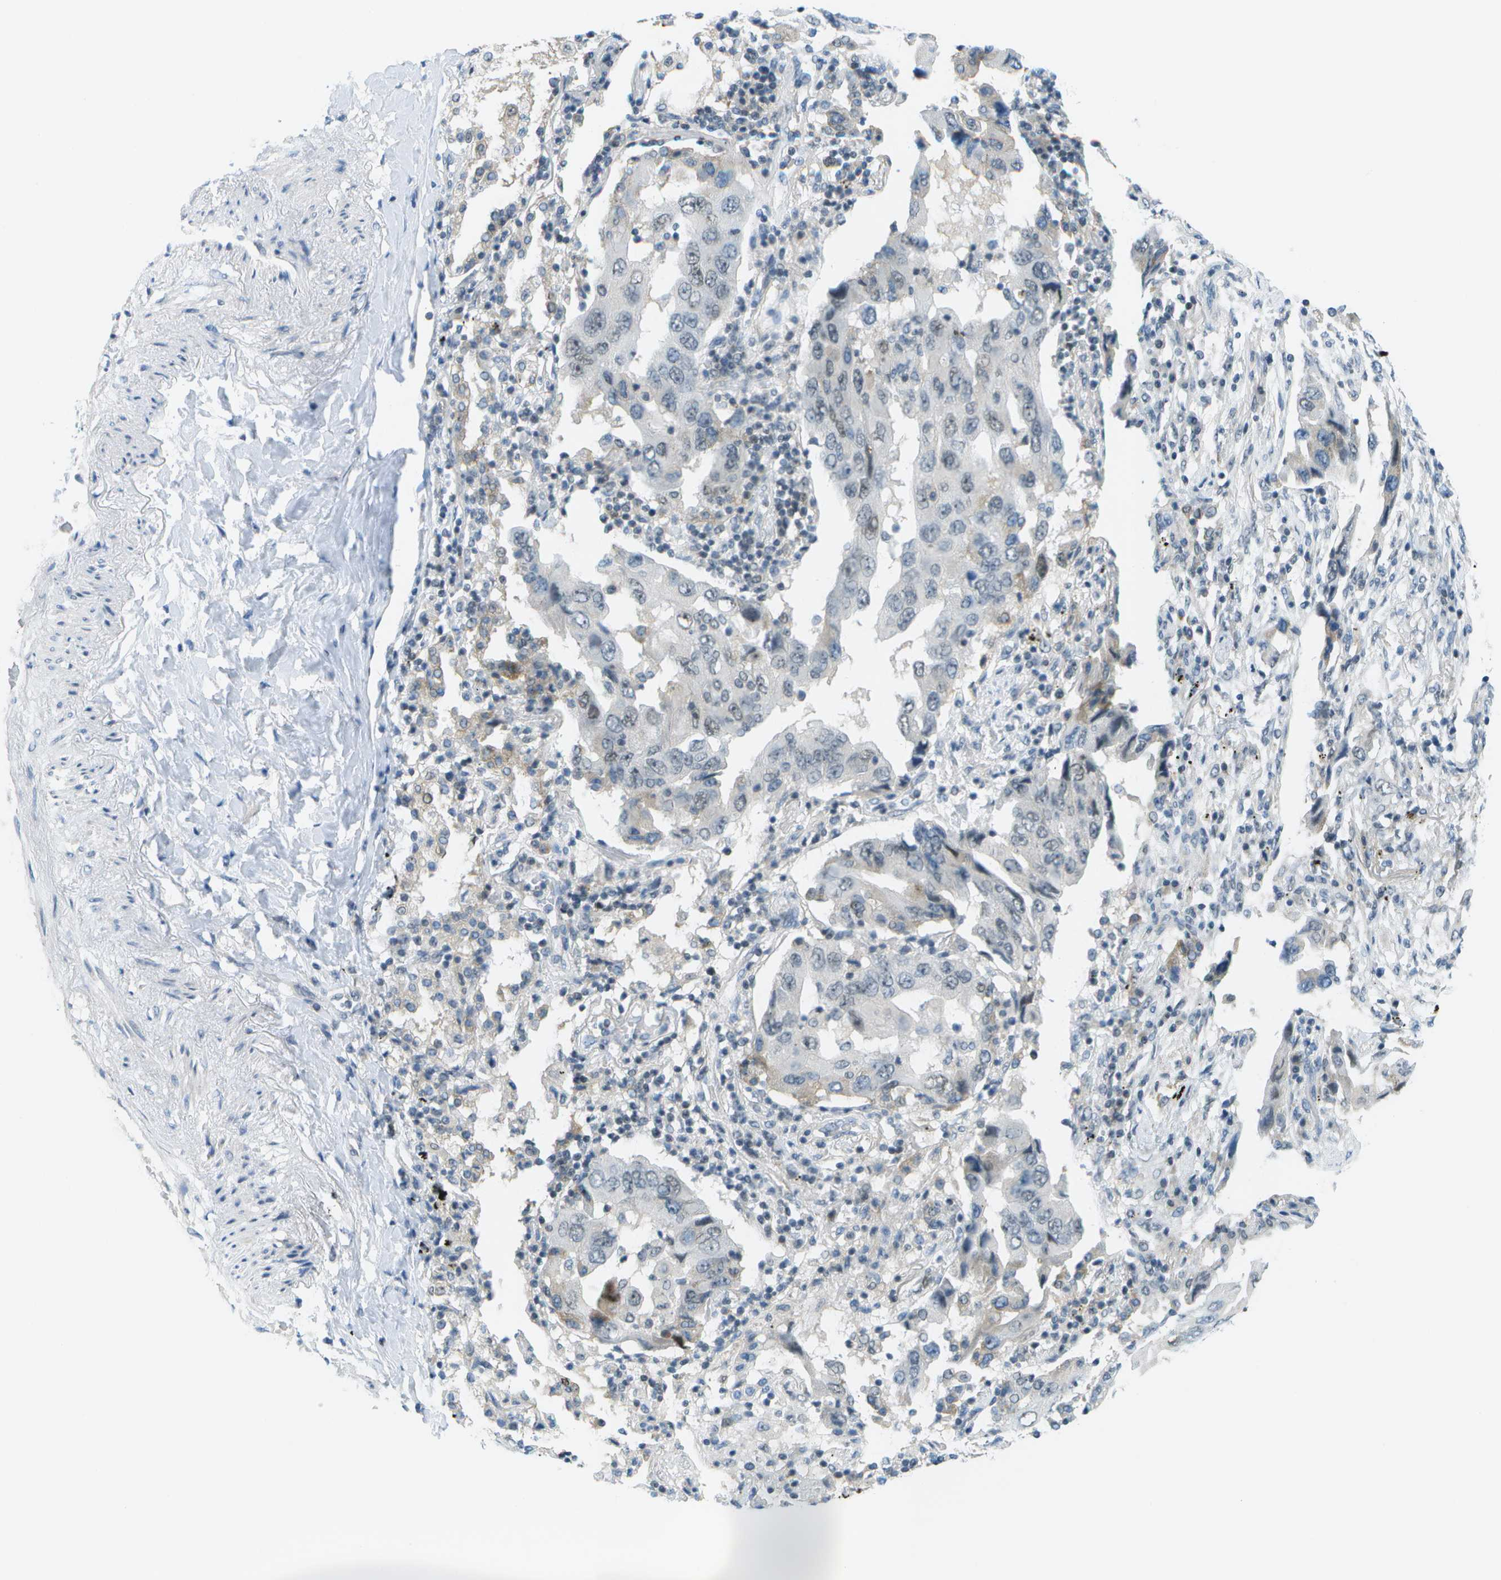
{"staining": {"intensity": "negative", "quantity": "none", "location": "none"}, "tissue": "lung cancer", "cell_type": "Tumor cells", "image_type": "cancer", "snomed": [{"axis": "morphology", "description": "Adenocarcinoma, NOS"}, {"axis": "topography", "description": "Lung"}], "caption": "There is no significant expression in tumor cells of lung cancer.", "gene": "PITHD1", "patient": {"sex": "female", "age": 65}}